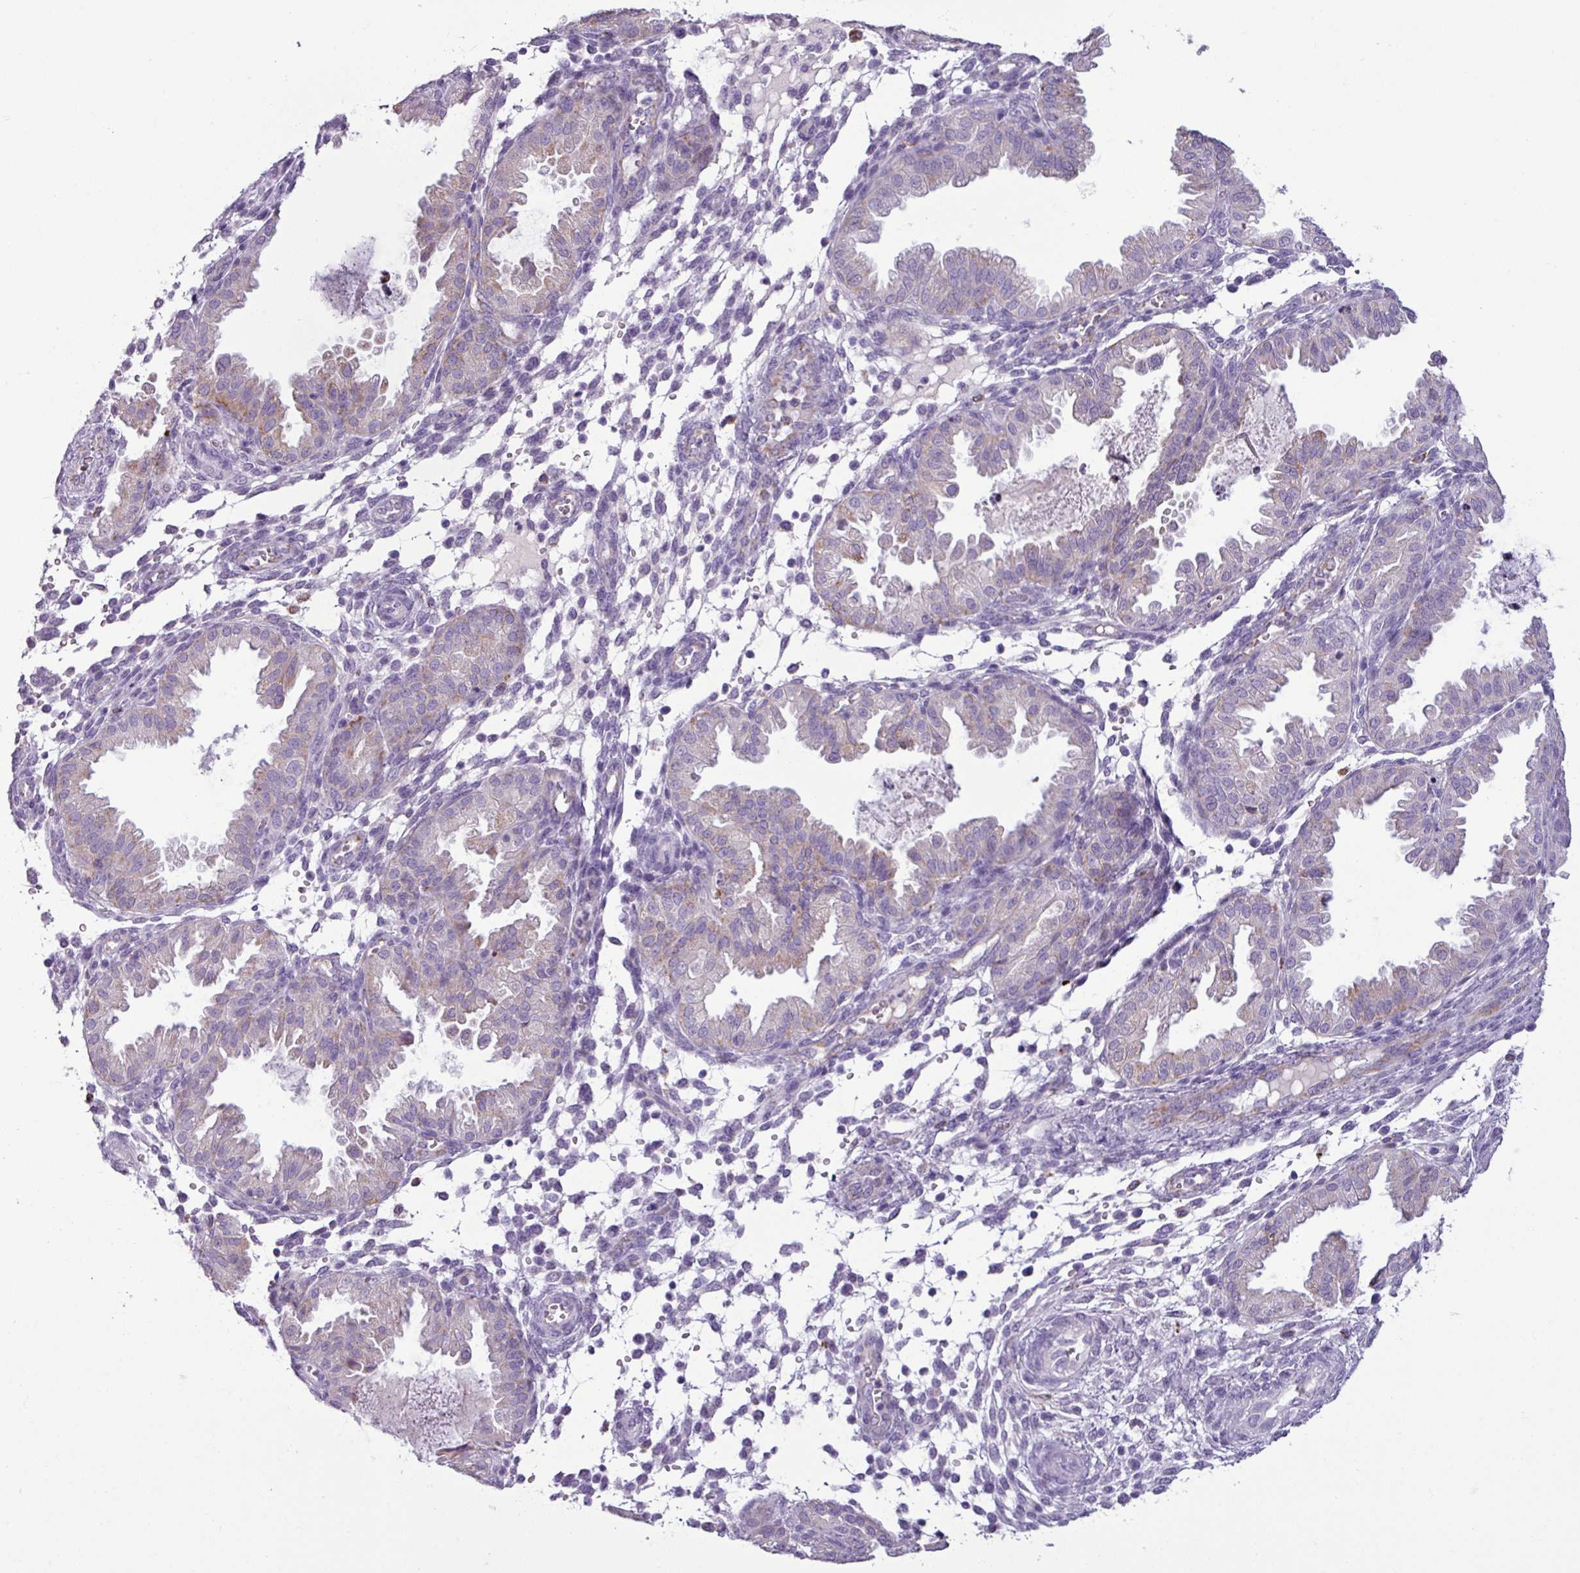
{"staining": {"intensity": "negative", "quantity": "none", "location": "none"}, "tissue": "endometrium", "cell_type": "Cells in endometrial stroma", "image_type": "normal", "snomed": [{"axis": "morphology", "description": "Normal tissue, NOS"}, {"axis": "topography", "description": "Endometrium"}], "caption": "Normal endometrium was stained to show a protein in brown. There is no significant staining in cells in endometrial stroma. (DAB IHC, high magnification).", "gene": "ZNF667", "patient": {"sex": "female", "age": 33}}